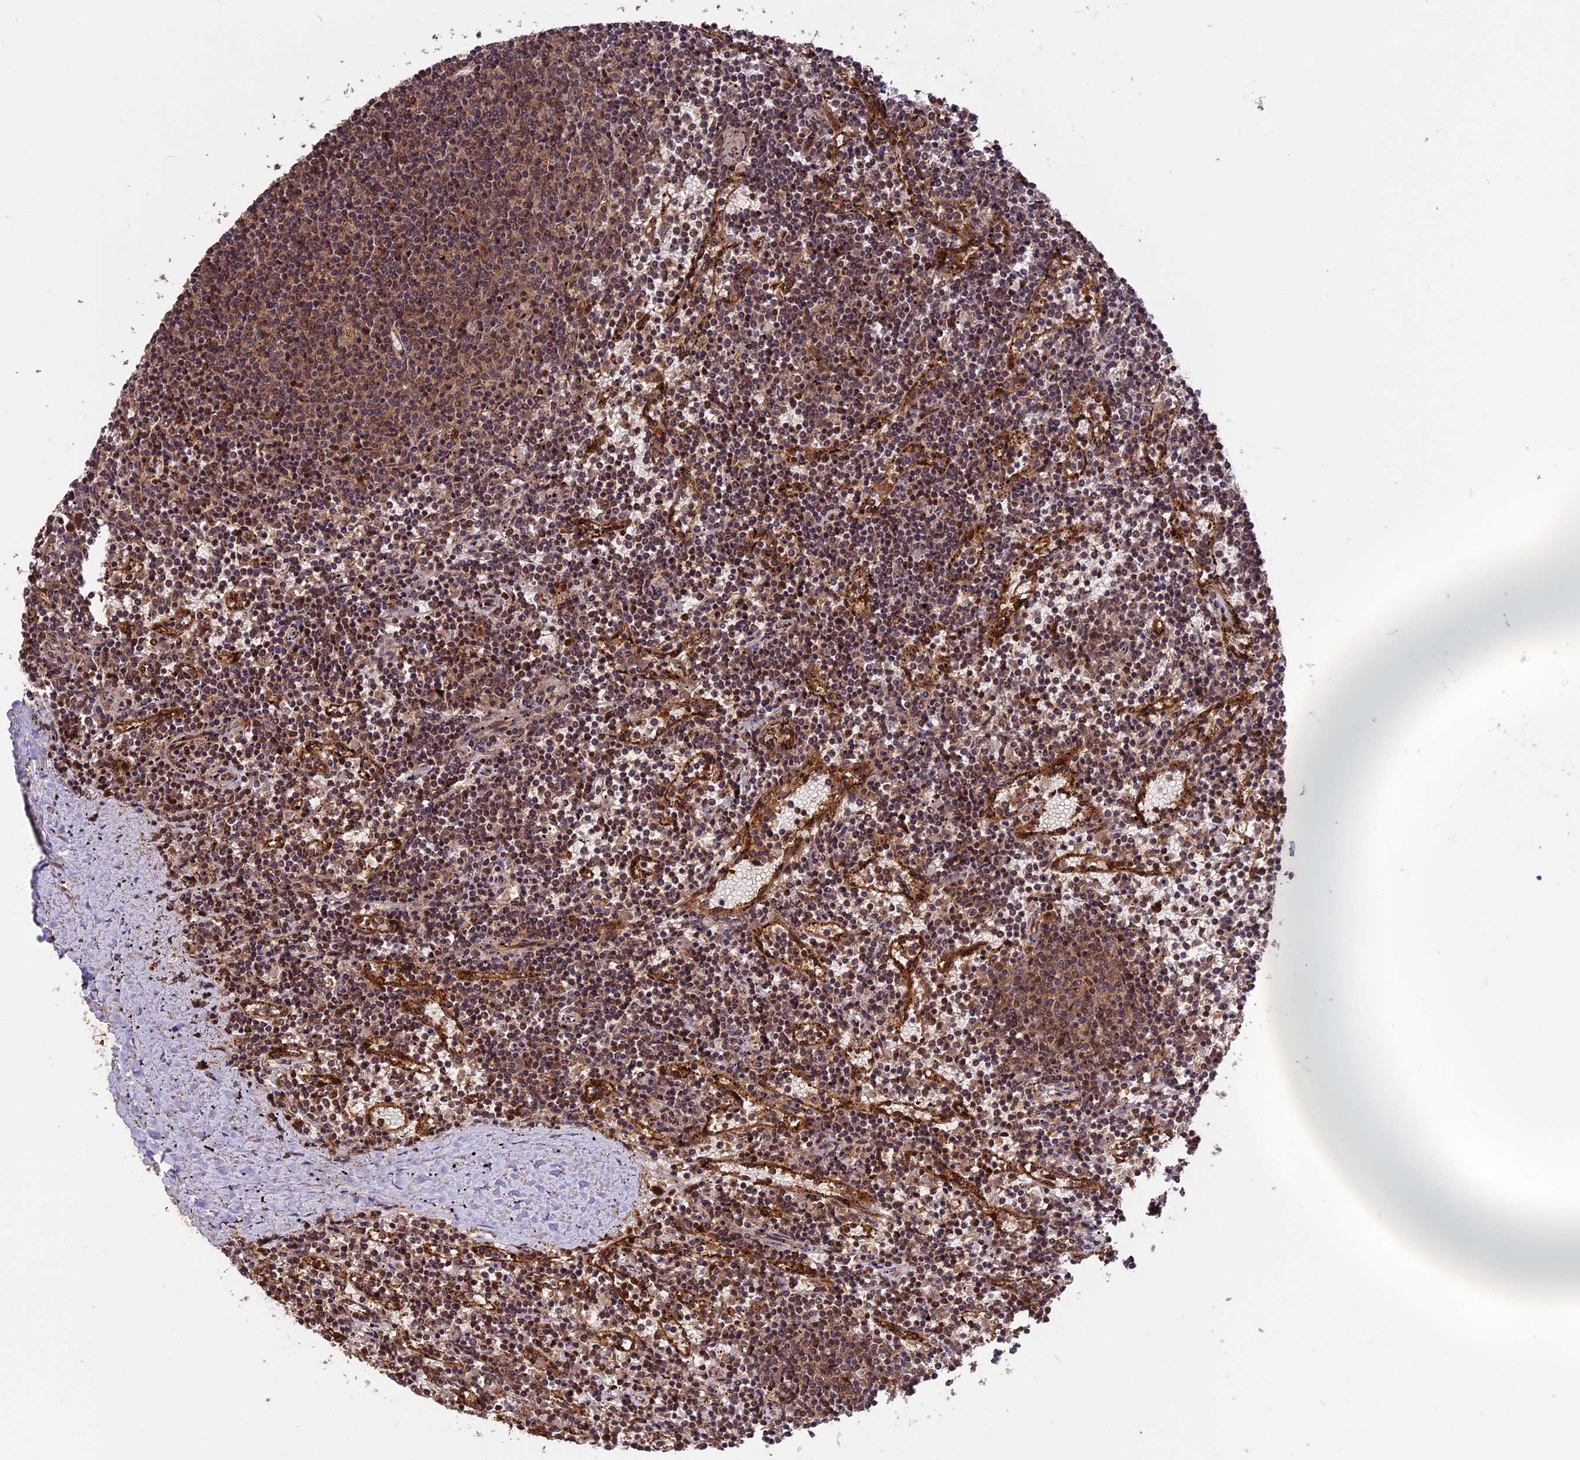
{"staining": {"intensity": "moderate", "quantity": "25%-75%", "location": "cytoplasmic/membranous"}, "tissue": "lymphoma", "cell_type": "Tumor cells", "image_type": "cancer", "snomed": [{"axis": "morphology", "description": "Malignant lymphoma, non-Hodgkin's type, Low grade"}, {"axis": "topography", "description": "Spleen"}], "caption": "Immunohistochemical staining of human lymphoma exhibits medium levels of moderate cytoplasmic/membranous protein expression in approximately 25%-75% of tumor cells.", "gene": "ESCO1", "patient": {"sex": "female", "age": 50}}